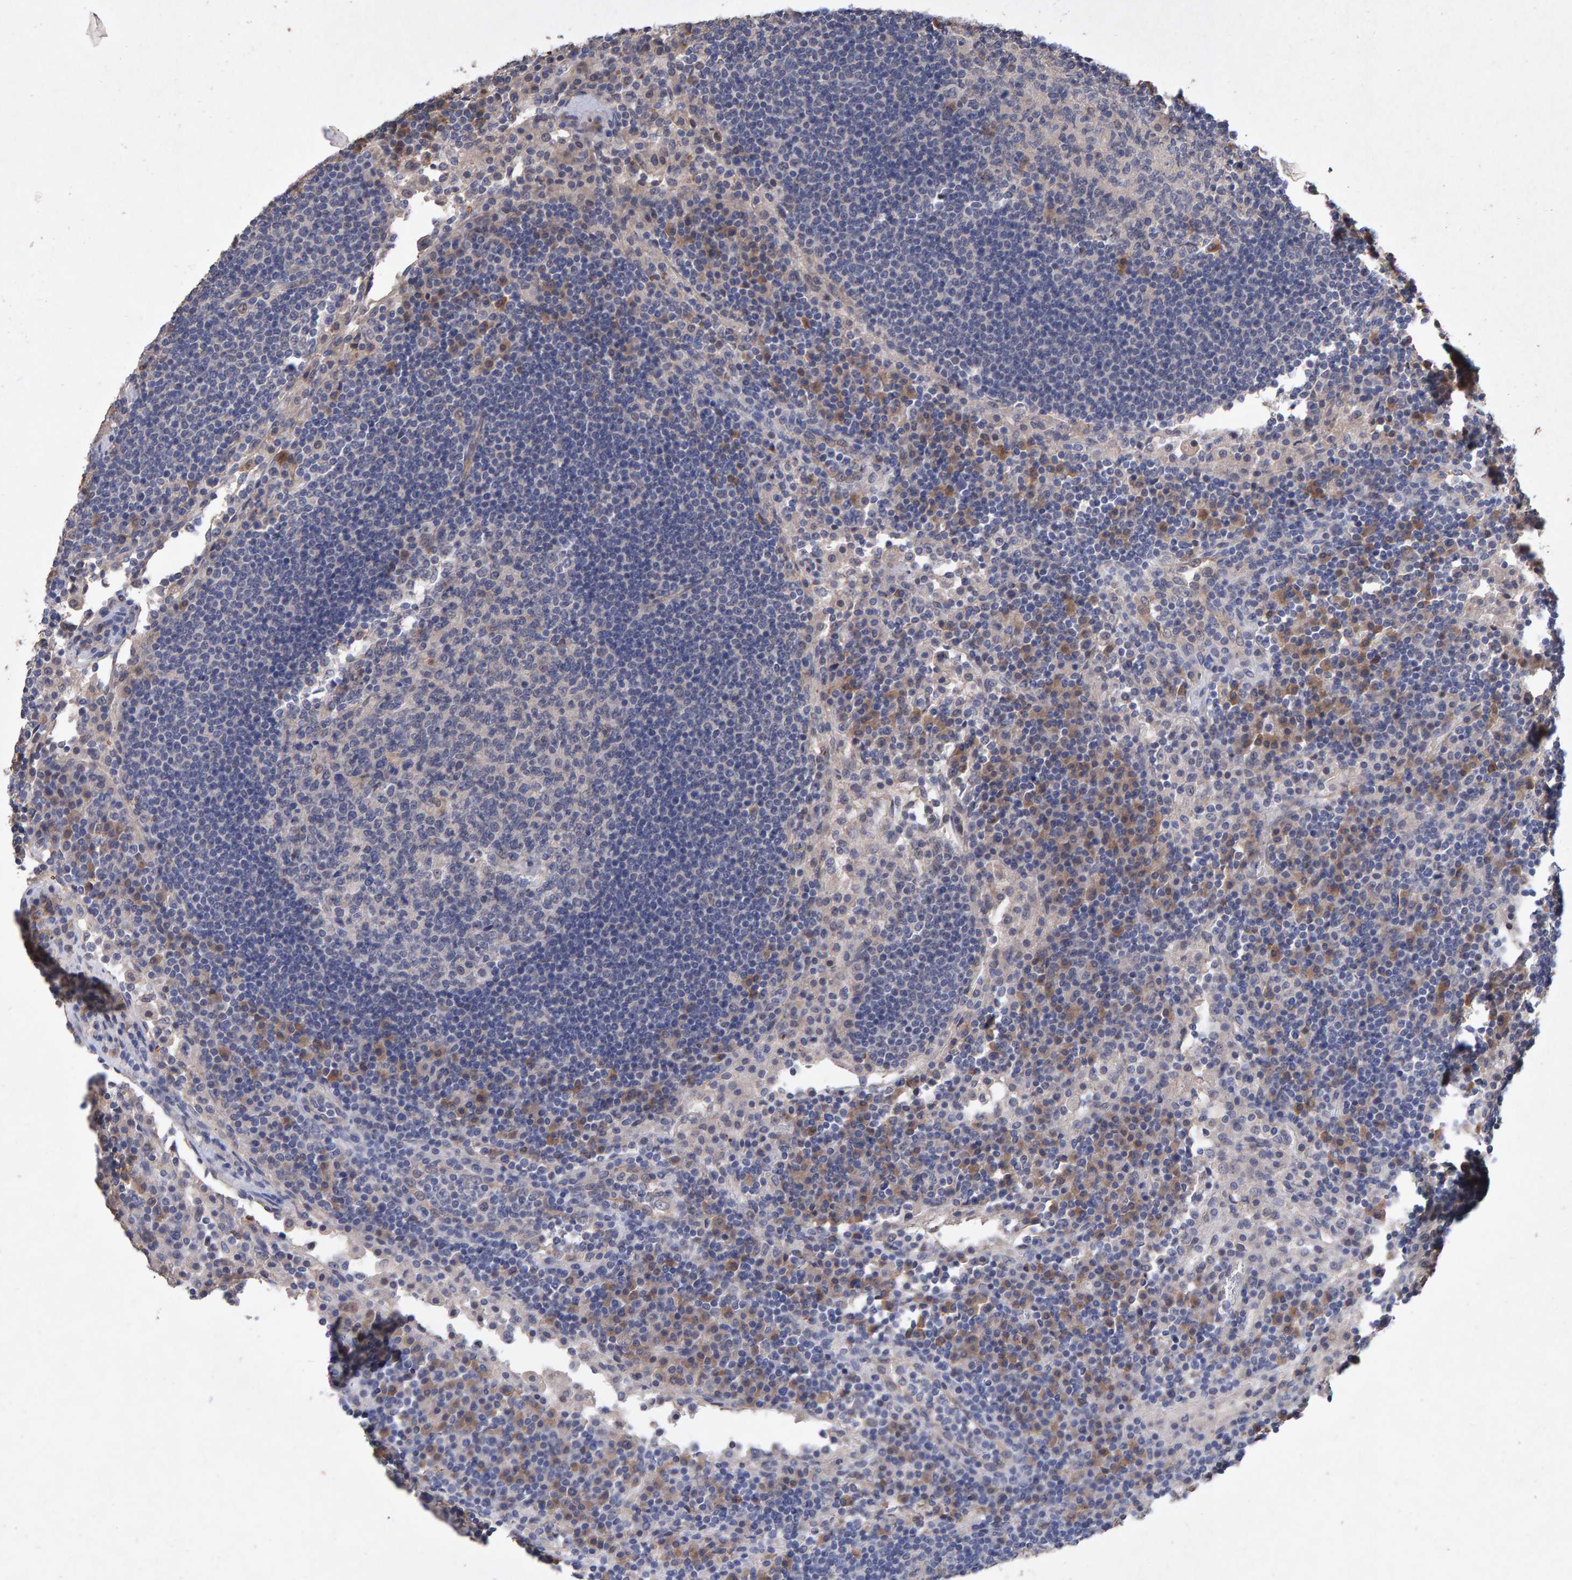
{"staining": {"intensity": "negative", "quantity": "none", "location": "none"}, "tissue": "lymph node", "cell_type": "Germinal center cells", "image_type": "normal", "snomed": [{"axis": "morphology", "description": "Normal tissue, NOS"}, {"axis": "topography", "description": "Lymph node"}], "caption": "Immunohistochemistry image of unremarkable human lymph node stained for a protein (brown), which demonstrates no staining in germinal center cells.", "gene": "EFR3A", "patient": {"sex": "female", "age": 53}}